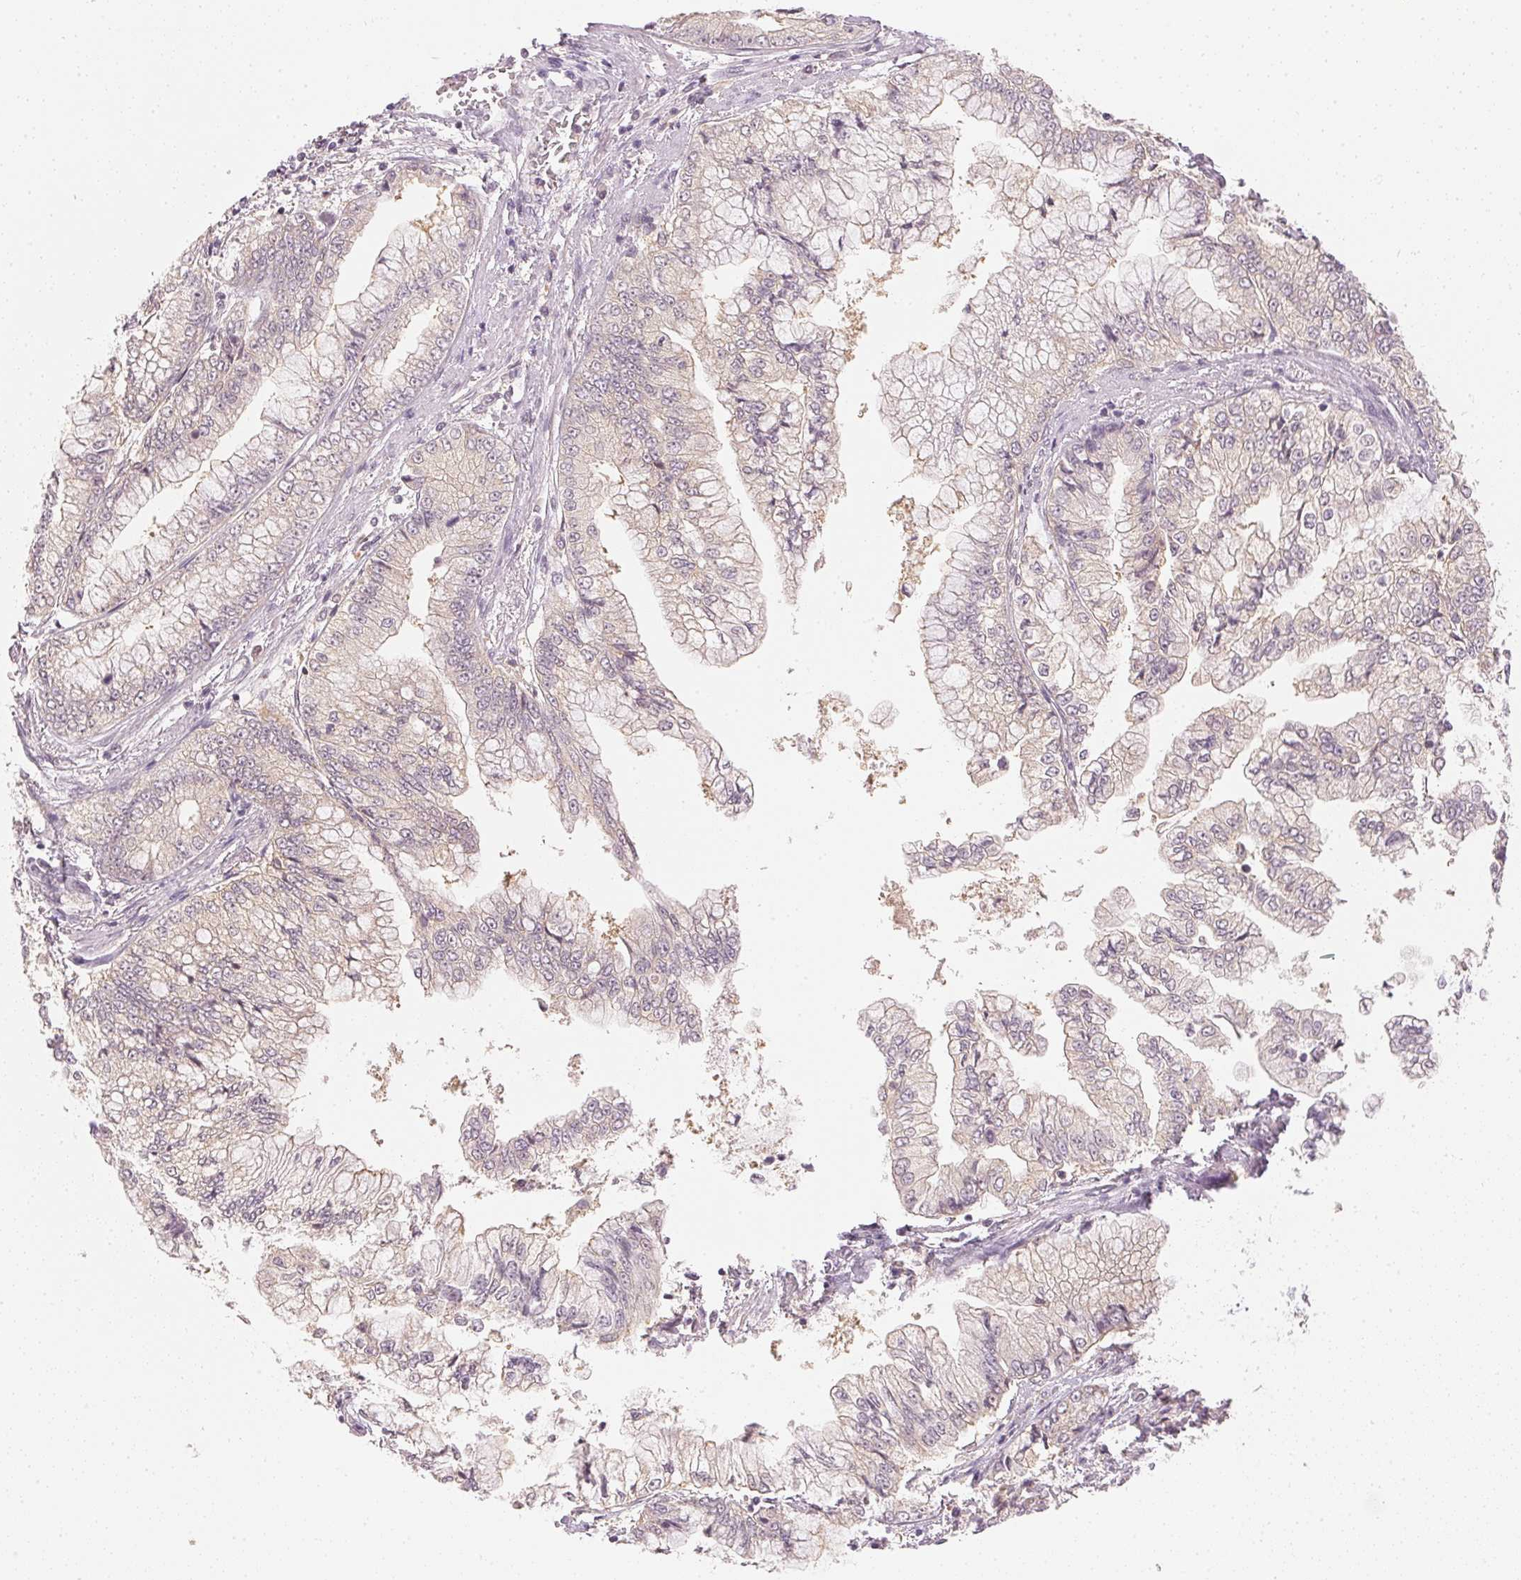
{"staining": {"intensity": "negative", "quantity": "none", "location": "none"}, "tissue": "stomach cancer", "cell_type": "Tumor cells", "image_type": "cancer", "snomed": [{"axis": "morphology", "description": "Adenocarcinoma, NOS"}, {"axis": "topography", "description": "Stomach, upper"}], "caption": "A micrograph of stomach cancer stained for a protein exhibits no brown staining in tumor cells. (DAB immunohistochemistry (IHC) with hematoxylin counter stain).", "gene": "KPRP", "patient": {"sex": "female", "age": 74}}